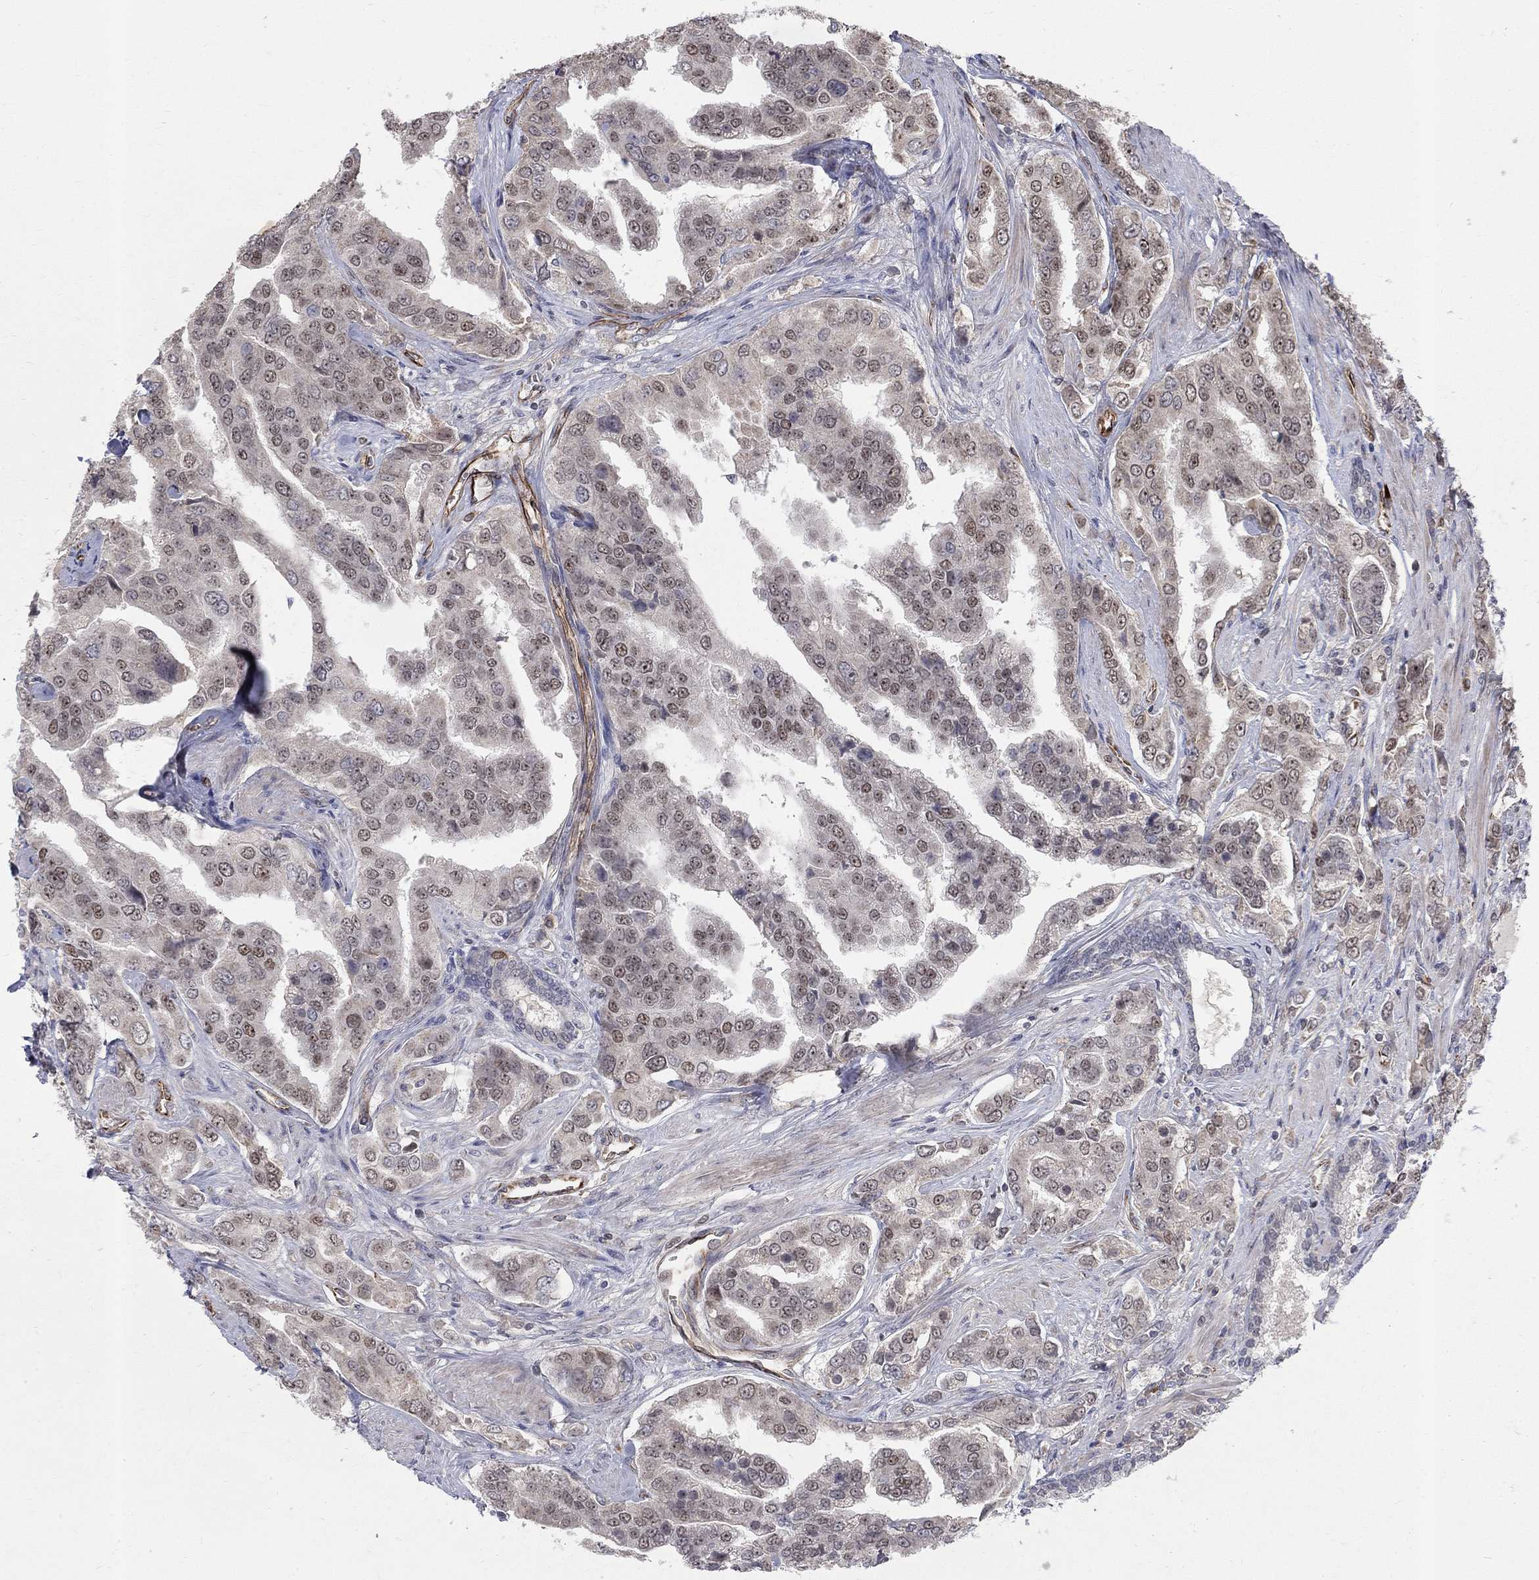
{"staining": {"intensity": "weak", "quantity": "25%-75%", "location": "nuclear"}, "tissue": "prostate cancer", "cell_type": "Tumor cells", "image_type": "cancer", "snomed": [{"axis": "morphology", "description": "Adenocarcinoma, NOS"}, {"axis": "topography", "description": "Prostate and seminal vesicle, NOS"}, {"axis": "topography", "description": "Prostate"}], "caption": "Immunohistochemical staining of adenocarcinoma (prostate) displays low levels of weak nuclear expression in about 25%-75% of tumor cells. (DAB IHC with brightfield microscopy, high magnification).", "gene": "MSRA", "patient": {"sex": "male", "age": 69}}